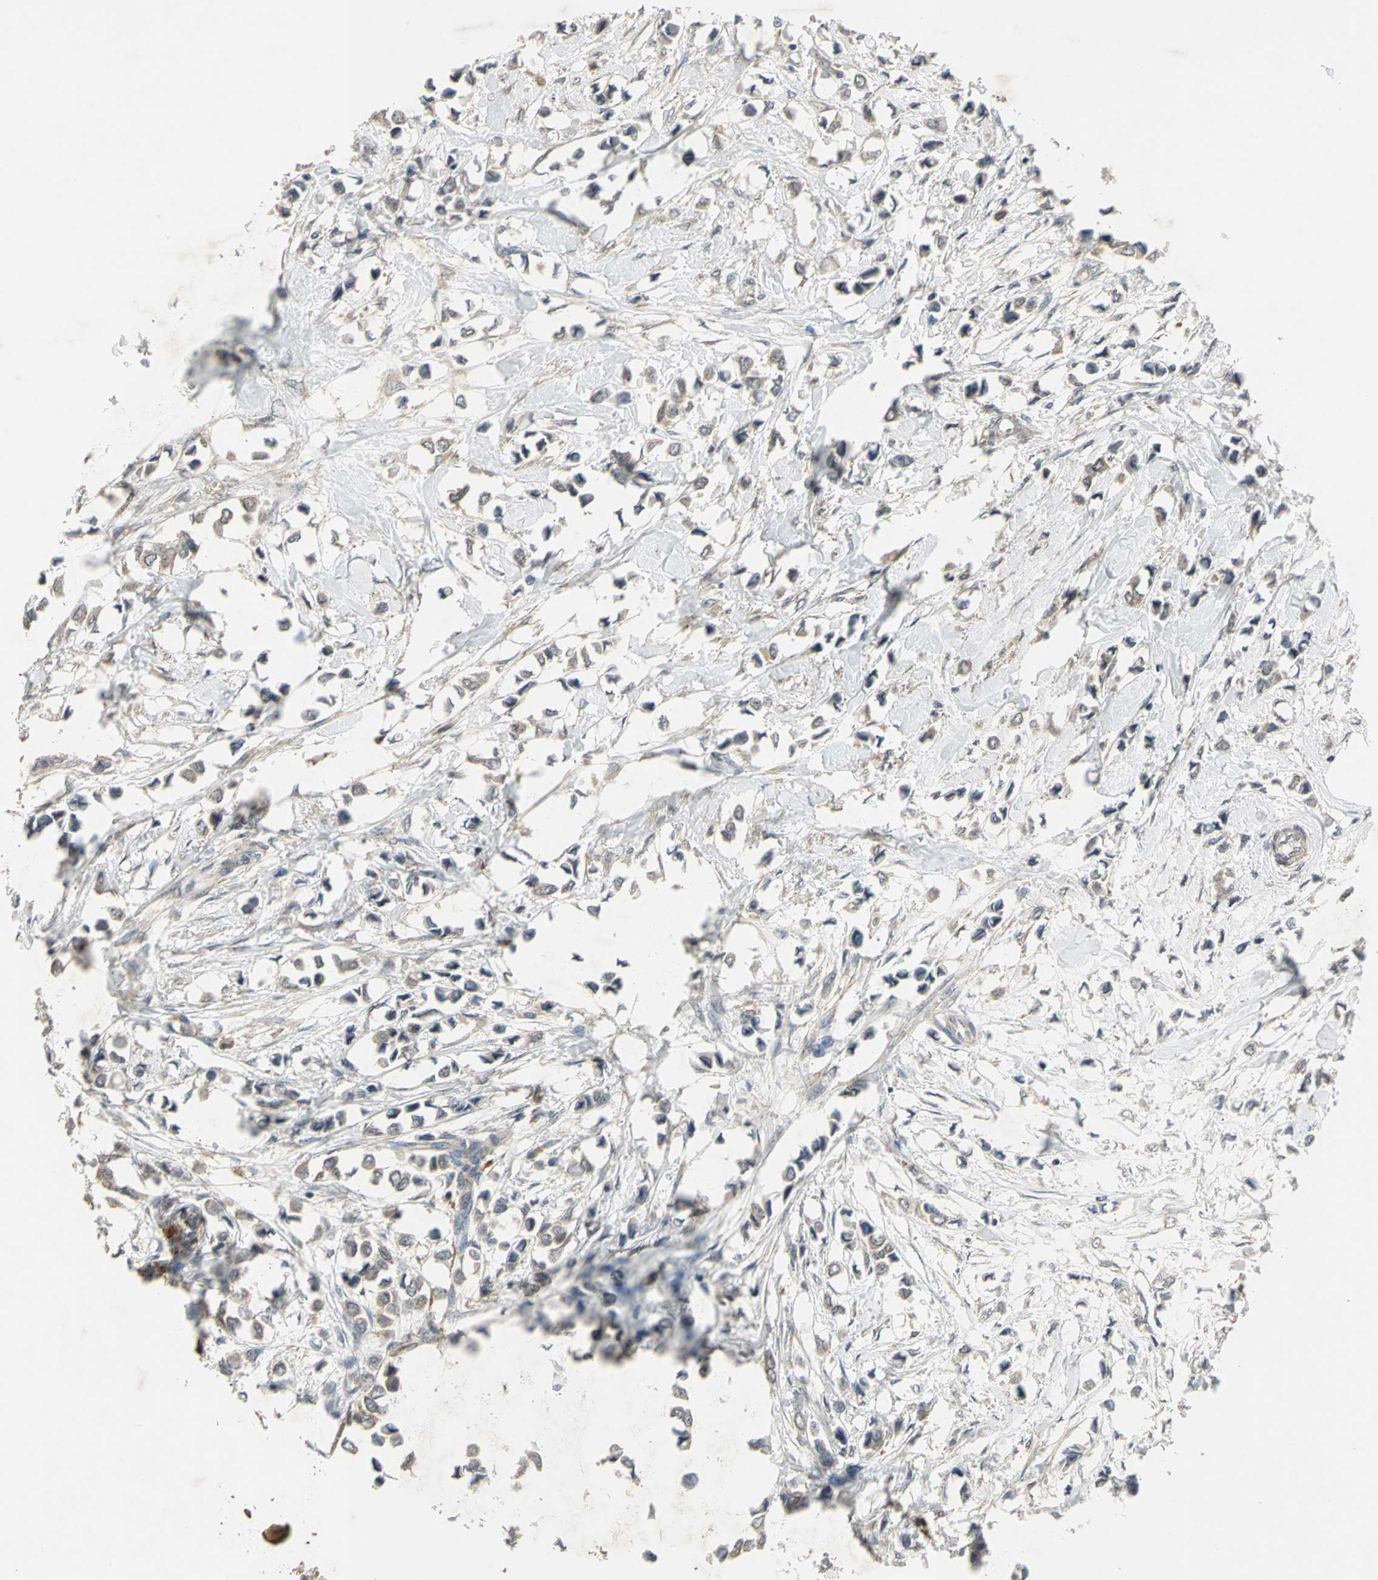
{"staining": {"intensity": "weak", "quantity": ">75%", "location": "cytoplasmic/membranous"}, "tissue": "breast cancer", "cell_type": "Tumor cells", "image_type": "cancer", "snomed": [{"axis": "morphology", "description": "Lobular carcinoma"}, {"axis": "topography", "description": "Breast"}], "caption": "High-magnification brightfield microscopy of breast lobular carcinoma stained with DAB (brown) and counterstained with hematoxylin (blue). tumor cells exhibit weak cytoplasmic/membranous positivity is identified in approximately>75% of cells.", "gene": "KEAP1", "patient": {"sex": "female", "age": 51}}